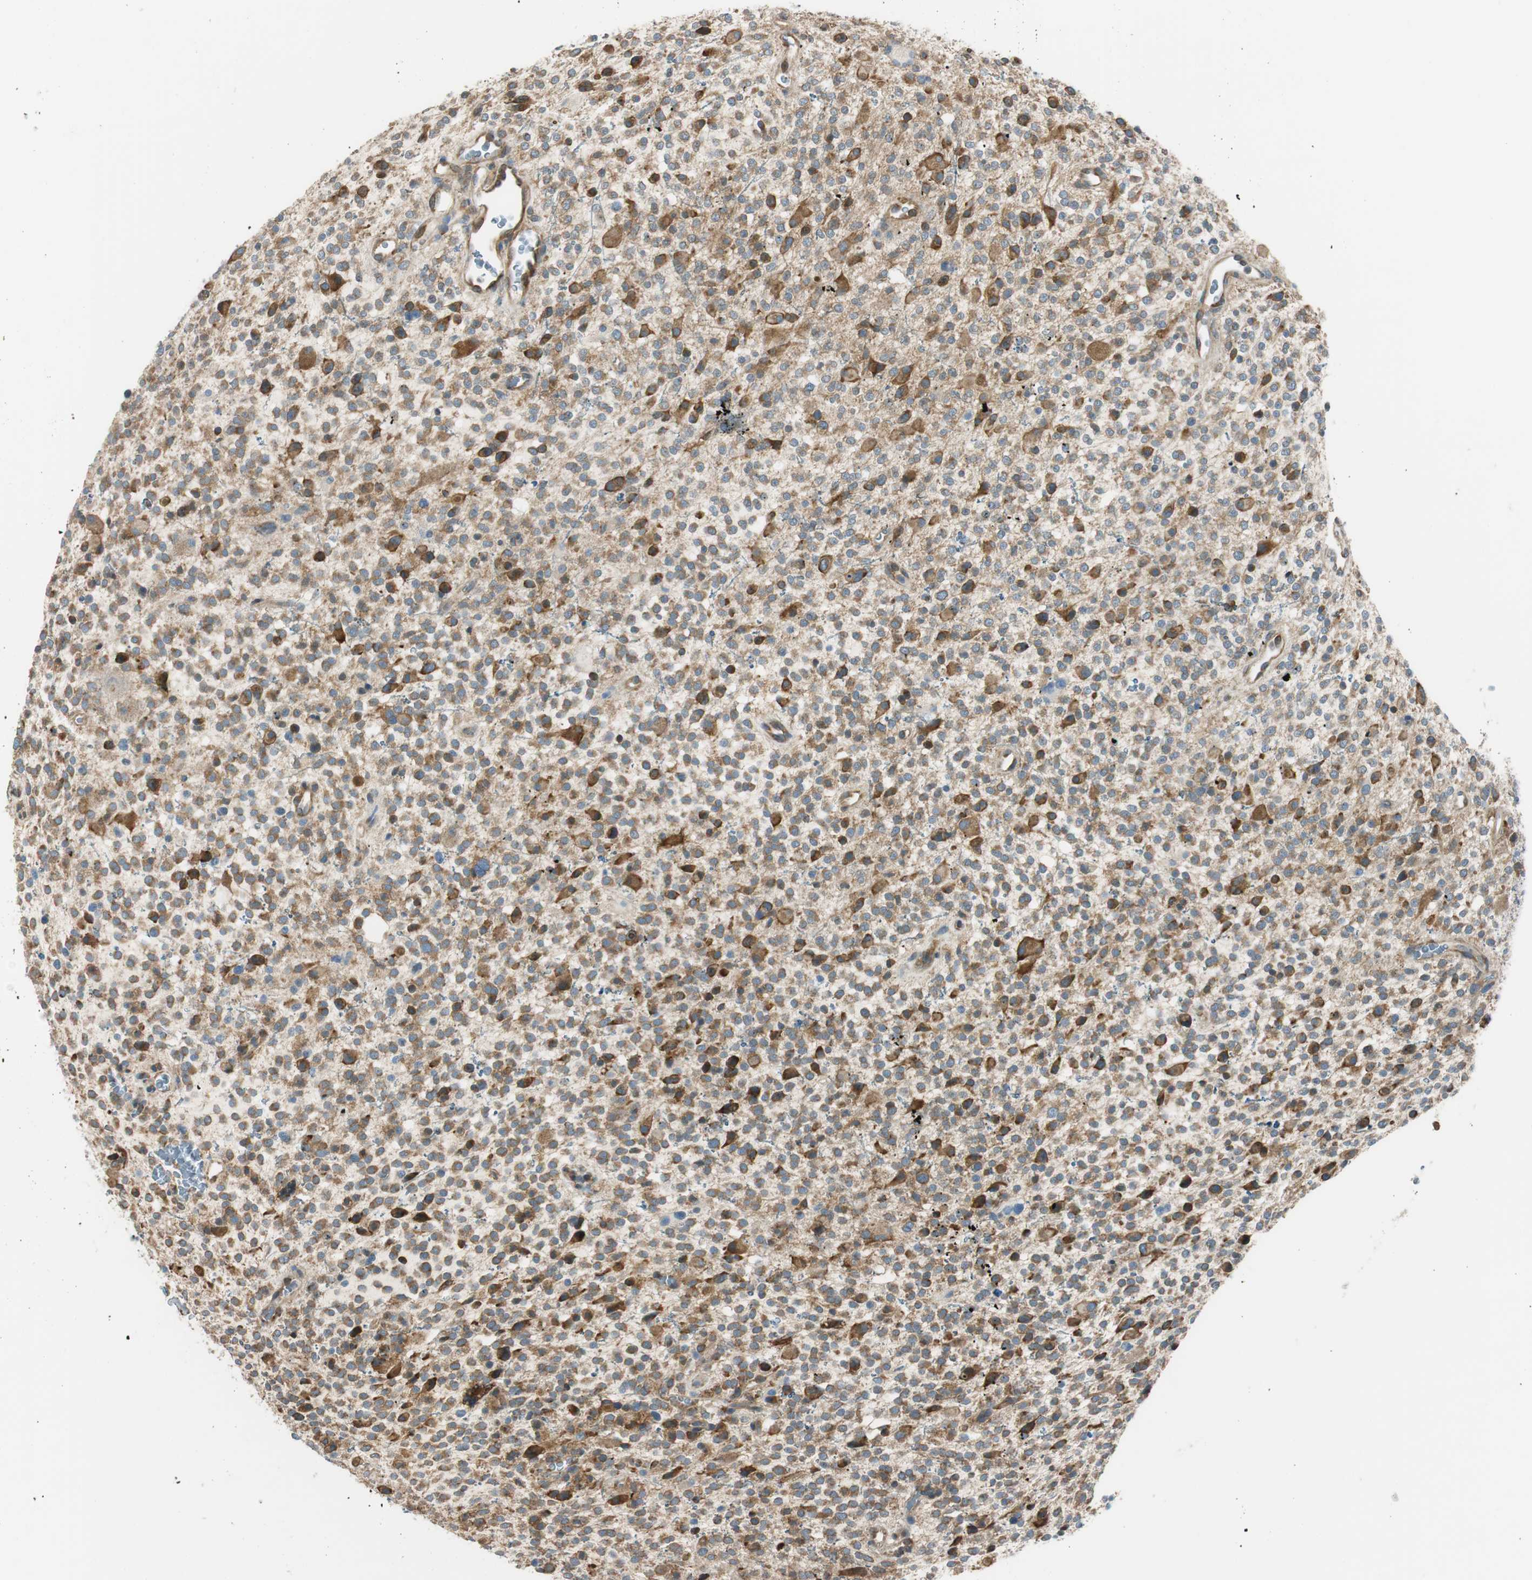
{"staining": {"intensity": "moderate", "quantity": ">75%", "location": "cytoplasmic/membranous"}, "tissue": "glioma", "cell_type": "Tumor cells", "image_type": "cancer", "snomed": [{"axis": "morphology", "description": "Glioma, malignant, High grade"}, {"axis": "topography", "description": "Brain"}], "caption": "This image displays IHC staining of human malignant glioma (high-grade), with medium moderate cytoplasmic/membranous expression in about >75% of tumor cells.", "gene": "PI4K2B", "patient": {"sex": "male", "age": 48}}